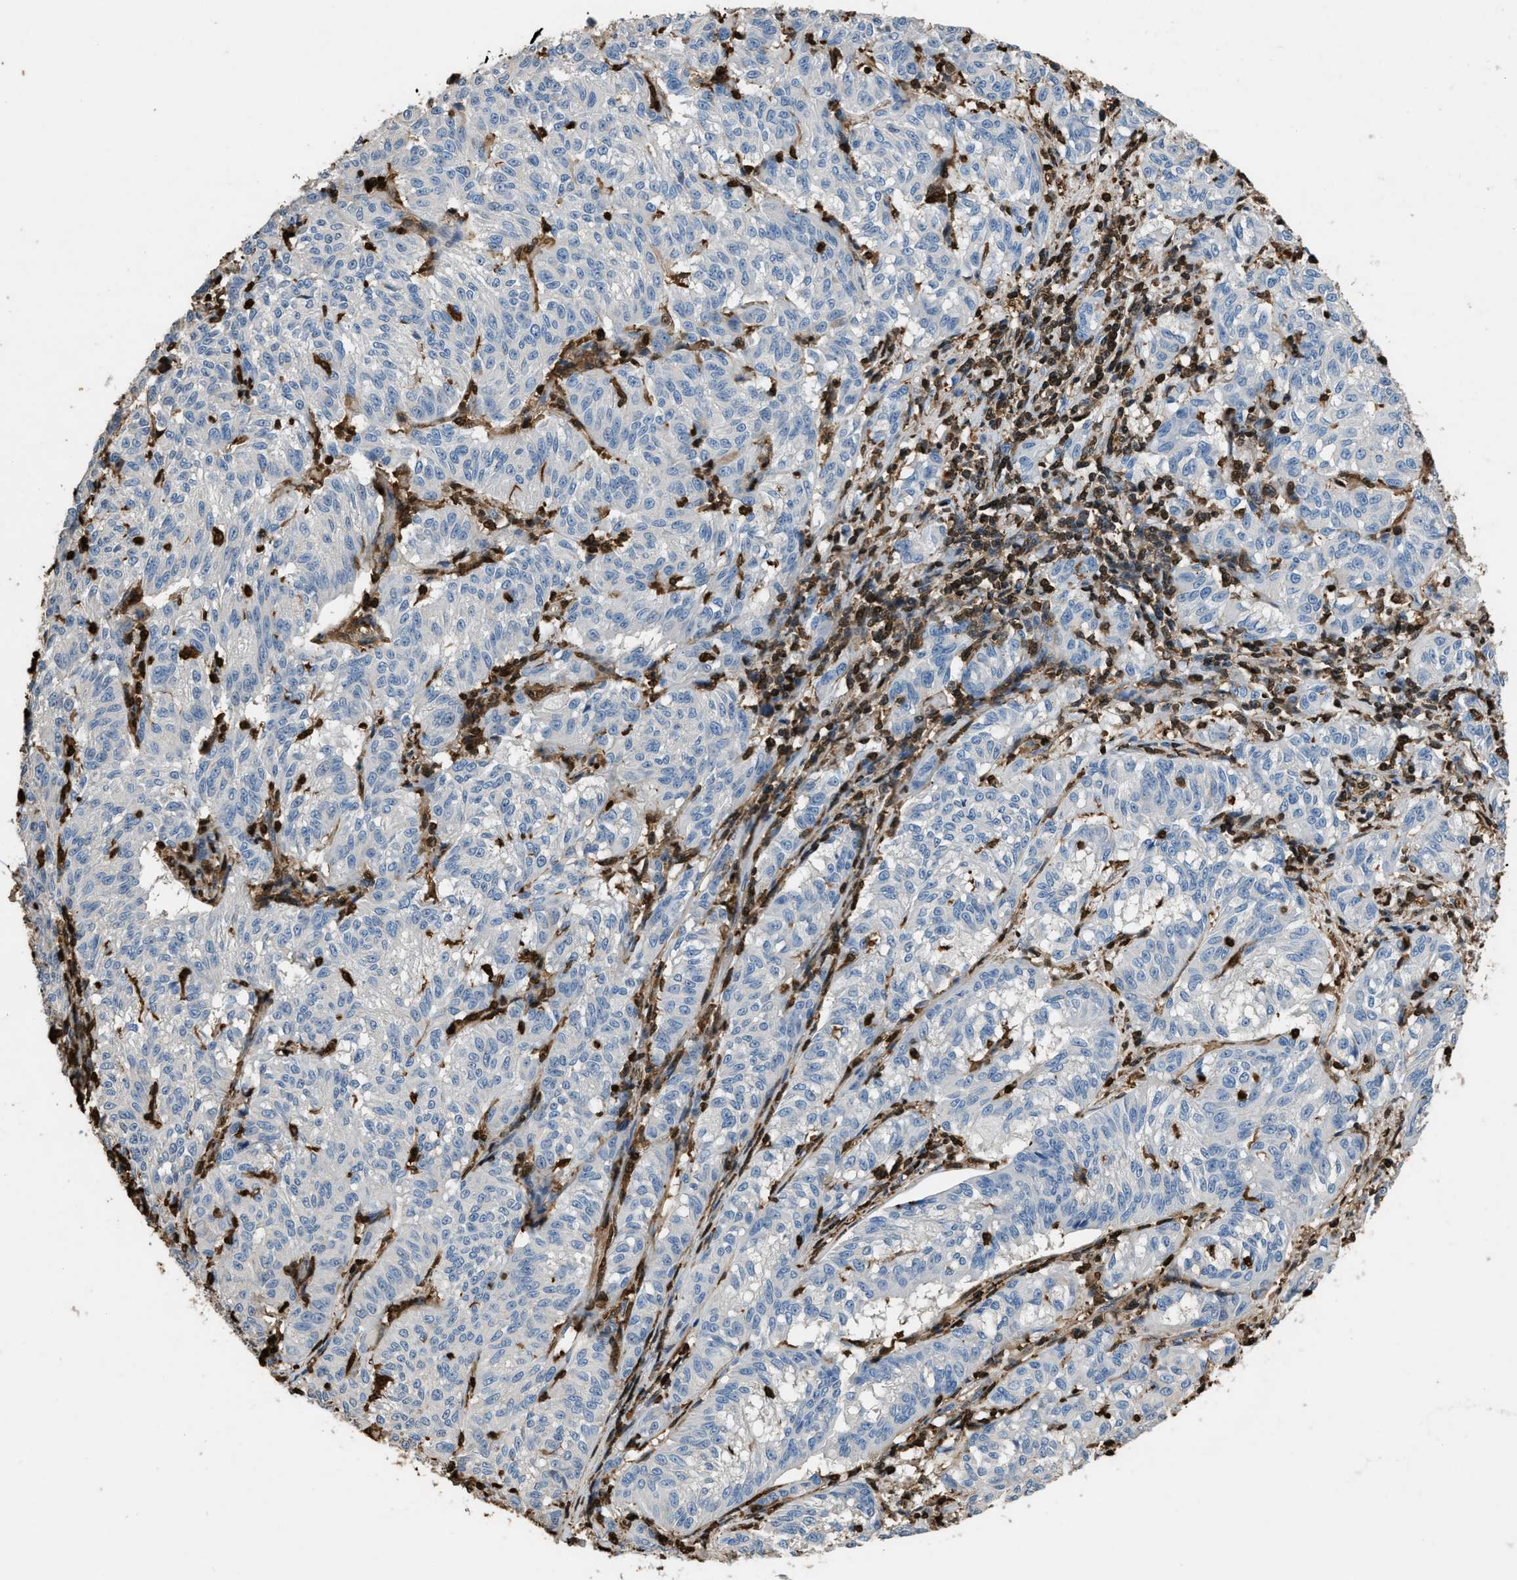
{"staining": {"intensity": "negative", "quantity": "none", "location": "none"}, "tissue": "melanoma", "cell_type": "Tumor cells", "image_type": "cancer", "snomed": [{"axis": "morphology", "description": "Malignant melanoma, NOS"}, {"axis": "topography", "description": "Skin"}], "caption": "High power microscopy image of an immunohistochemistry micrograph of malignant melanoma, revealing no significant staining in tumor cells. (DAB immunohistochemistry (IHC), high magnification).", "gene": "ARHGDIB", "patient": {"sex": "female", "age": 72}}